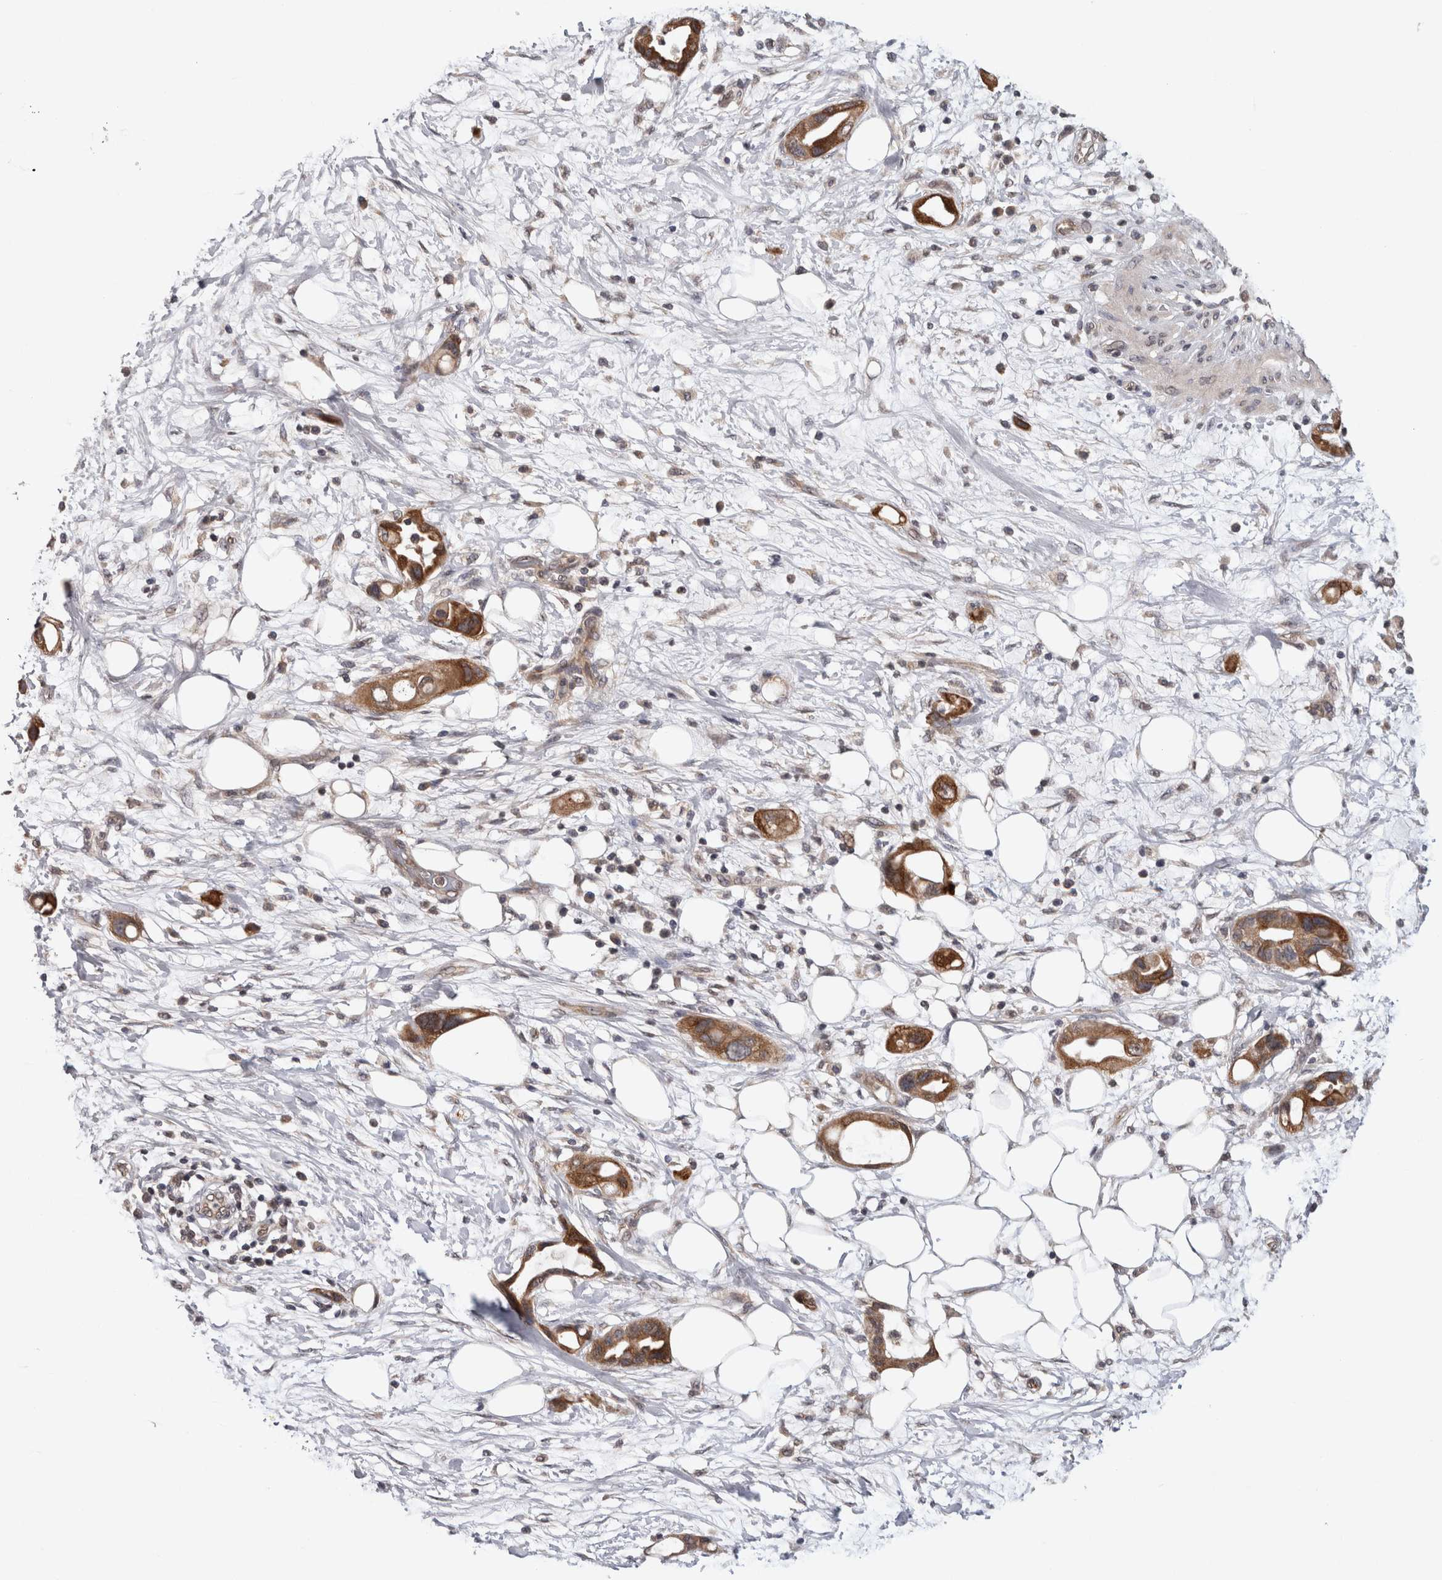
{"staining": {"intensity": "moderate", "quantity": ">75%", "location": "cytoplasmic/membranous"}, "tissue": "pancreatic cancer", "cell_type": "Tumor cells", "image_type": "cancer", "snomed": [{"axis": "morphology", "description": "Adenocarcinoma, NOS"}, {"axis": "topography", "description": "Pancreas"}], "caption": "Protein expression by immunohistochemistry shows moderate cytoplasmic/membranous positivity in about >75% of tumor cells in adenocarcinoma (pancreatic). (Stains: DAB (3,3'-diaminobenzidine) in brown, nuclei in blue, Microscopy: brightfield microscopy at high magnification).", "gene": "HMOX2", "patient": {"sex": "female", "age": 57}}